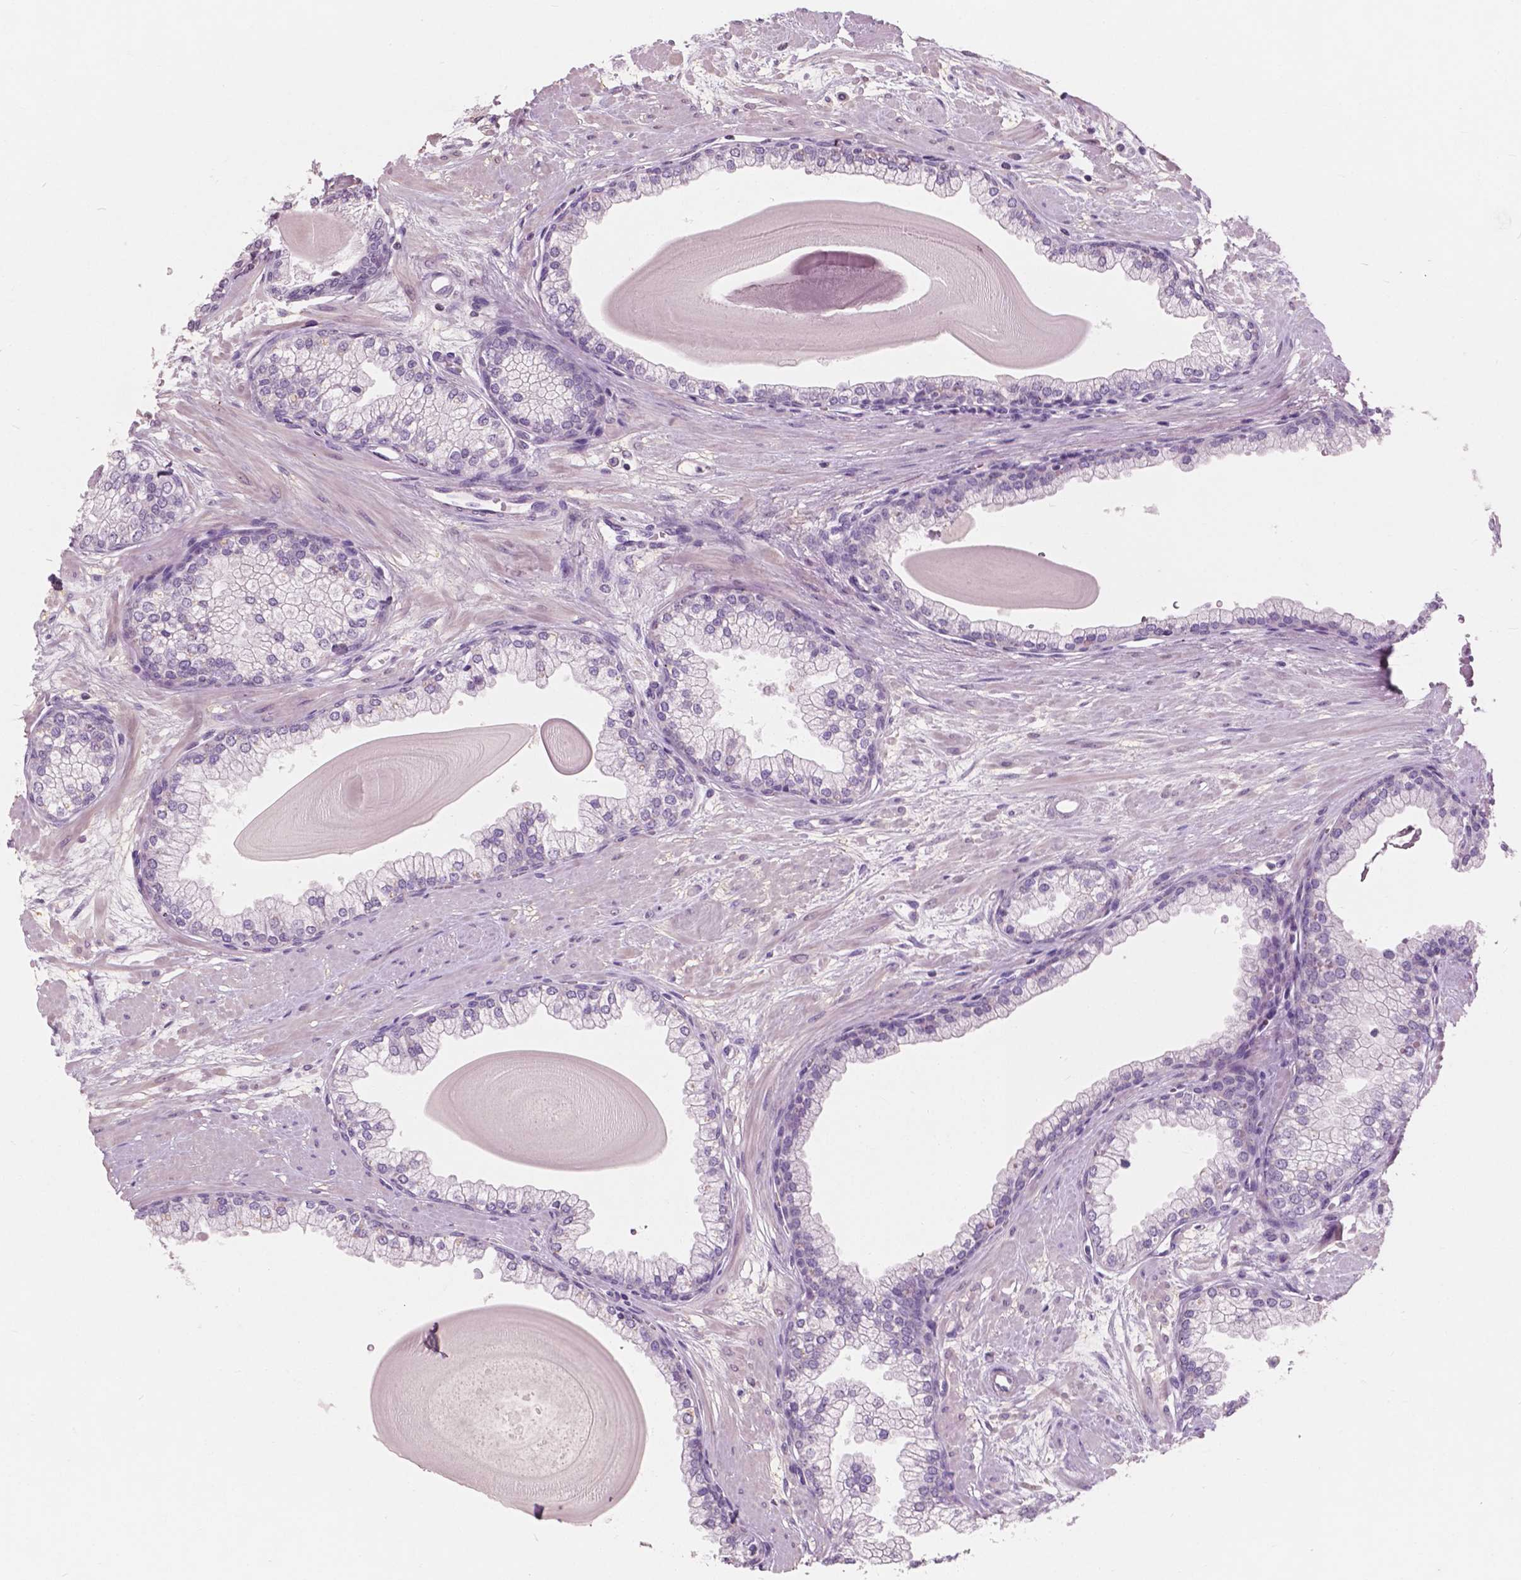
{"staining": {"intensity": "negative", "quantity": "none", "location": "none"}, "tissue": "prostate", "cell_type": "Glandular cells", "image_type": "normal", "snomed": [{"axis": "morphology", "description": "Normal tissue, NOS"}, {"axis": "topography", "description": "Prostate"}, {"axis": "topography", "description": "Peripheral nerve tissue"}], "caption": "This is a image of IHC staining of benign prostate, which shows no staining in glandular cells.", "gene": "AWAT1", "patient": {"sex": "male", "age": 61}}